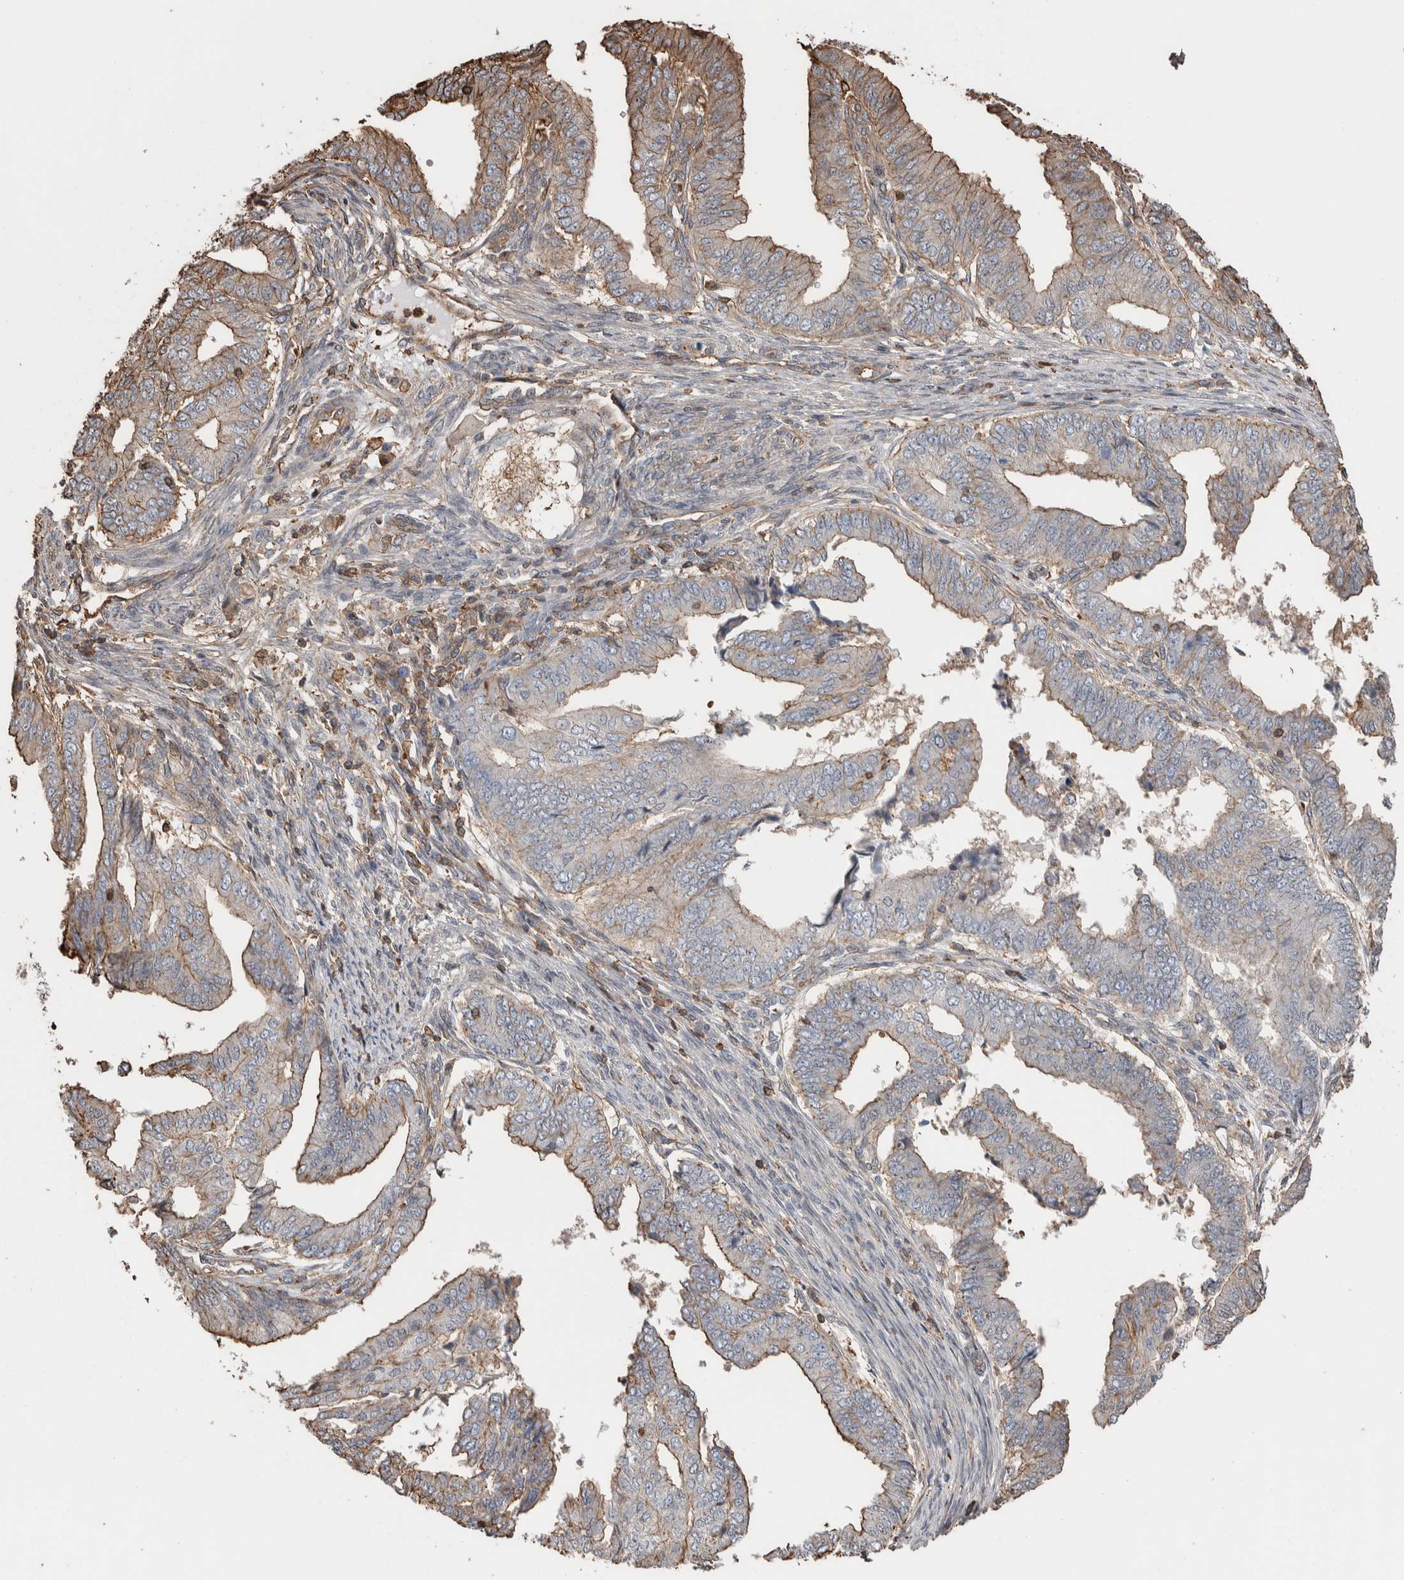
{"staining": {"intensity": "moderate", "quantity": "25%-75%", "location": "cytoplasmic/membranous"}, "tissue": "endometrial cancer", "cell_type": "Tumor cells", "image_type": "cancer", "snomed": [{"axis": "morphology", "description": "Polyp, NOS"}, {"axis": "morphology", "description": "Adenocarcinoma, NOS"}, {"axis": "morphology", "description": "Adenoma, NOS"}, {"axis": "topography", "description": "Endometrium"}], "caption": "Tumor cells exhibit medium levels of moderate cytoplasmic/membranous staining in about 25%-75% of cells in endometrial cancer (polyp).", "gene": "ENPP2", "patient": {"sex": "female", "age": 79}}